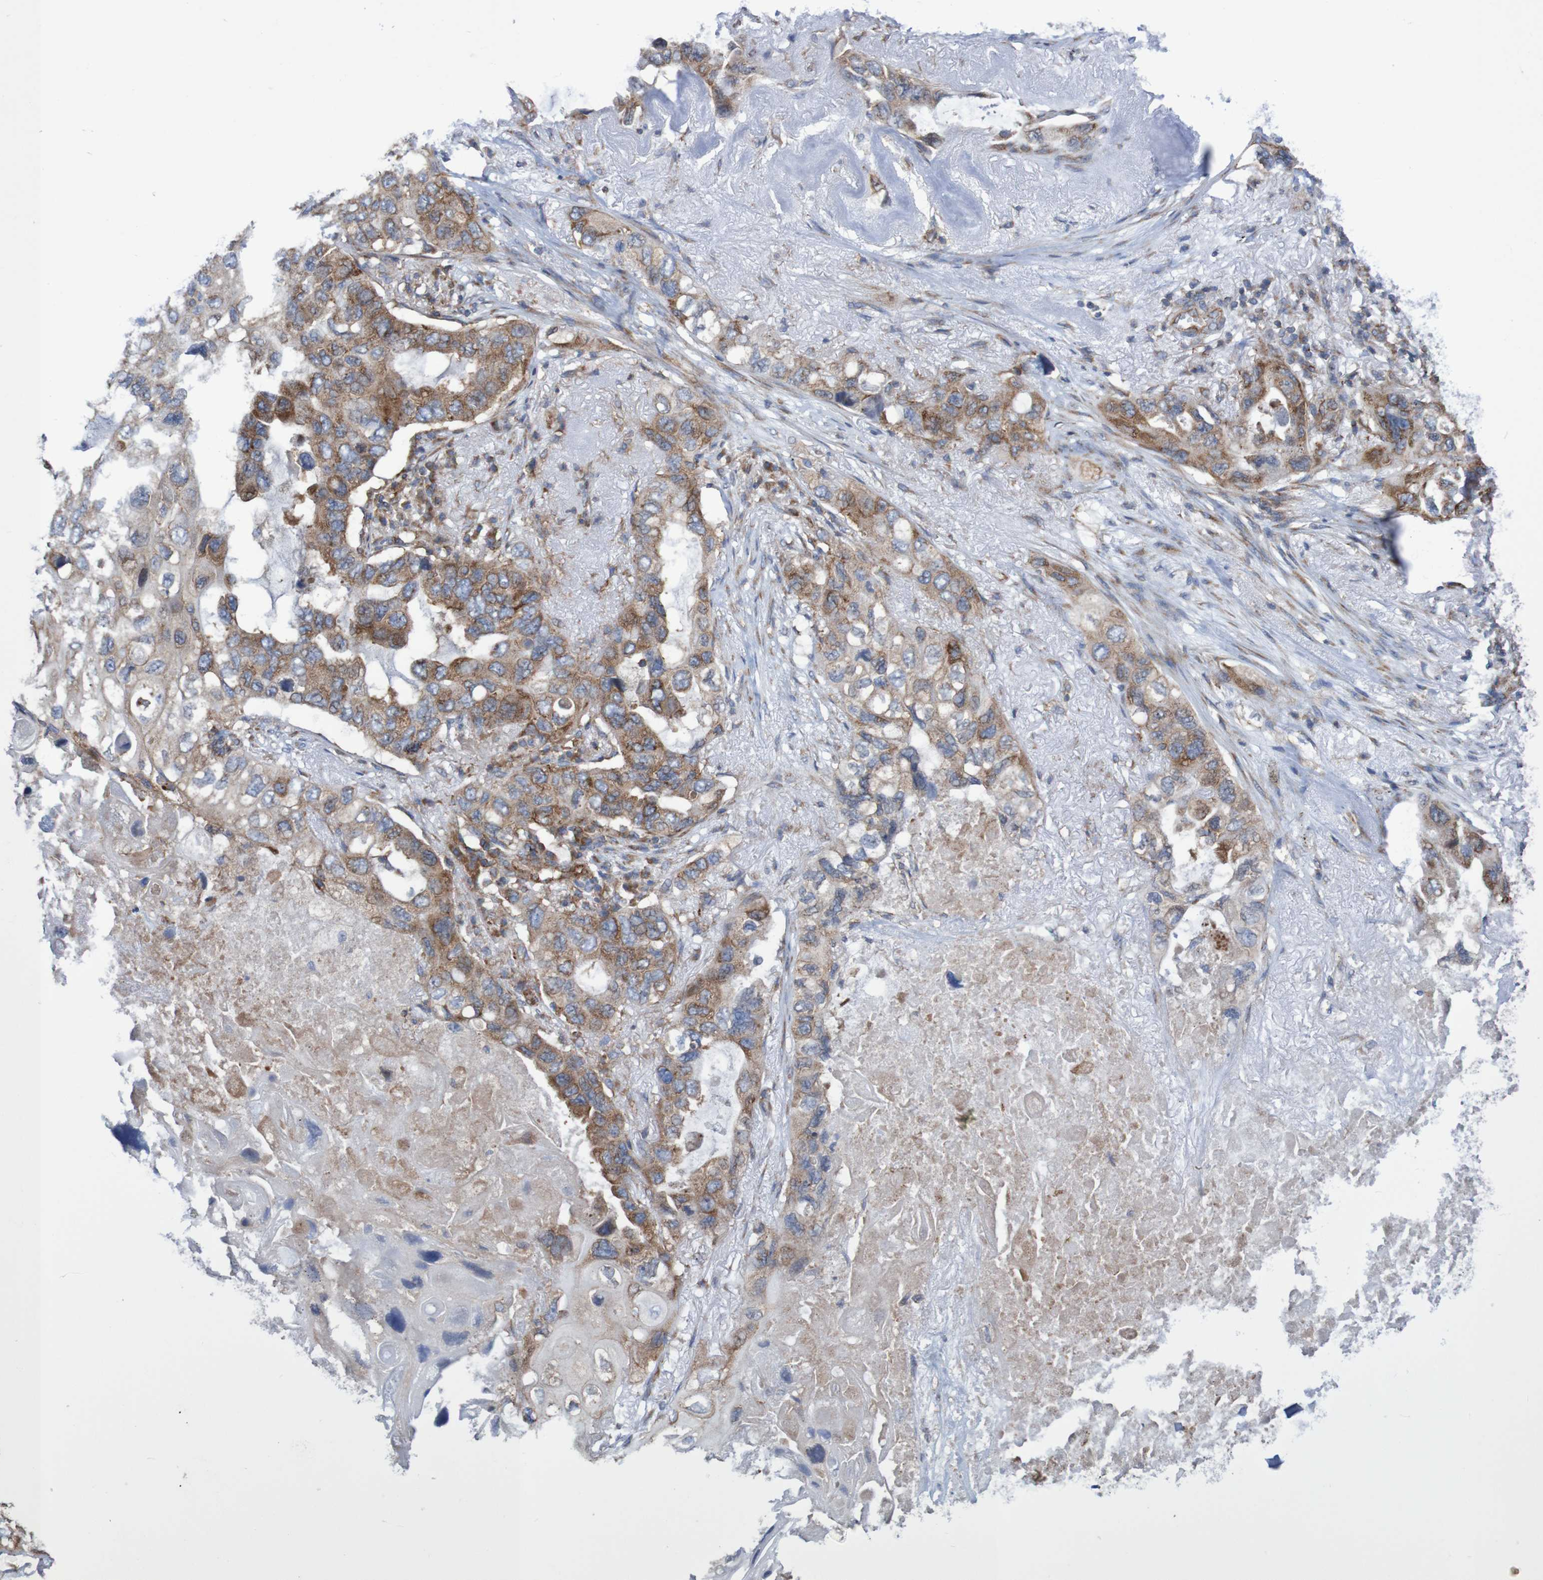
{"staining": {"intensity": "moderate", "quantity": ">75%", "location": "cytoplasmic/membranous"}, "tissue": "lung cancer", "cell_type": "Tumor cells", "image_type": "cancer", "snomed": [{"axis": "morphology", "description": "Squamous cell carcinoma, NOS"}, {"axis": "topography", "description": "Lung"}], "caption": "An IHC image of neoplastic tissue is shown. Protein staining in brown shows moderate cytoplasmic/membranous positivity in lung cancer within tumor cells. The staining was performed using DAB (3,3'-diaminobenzidine), with brown indicating positive protein expression. Nuclei are stained blue with hematoxylin.", "gene": "FXR2", "patient": {"sex": "female", "age": 73}}